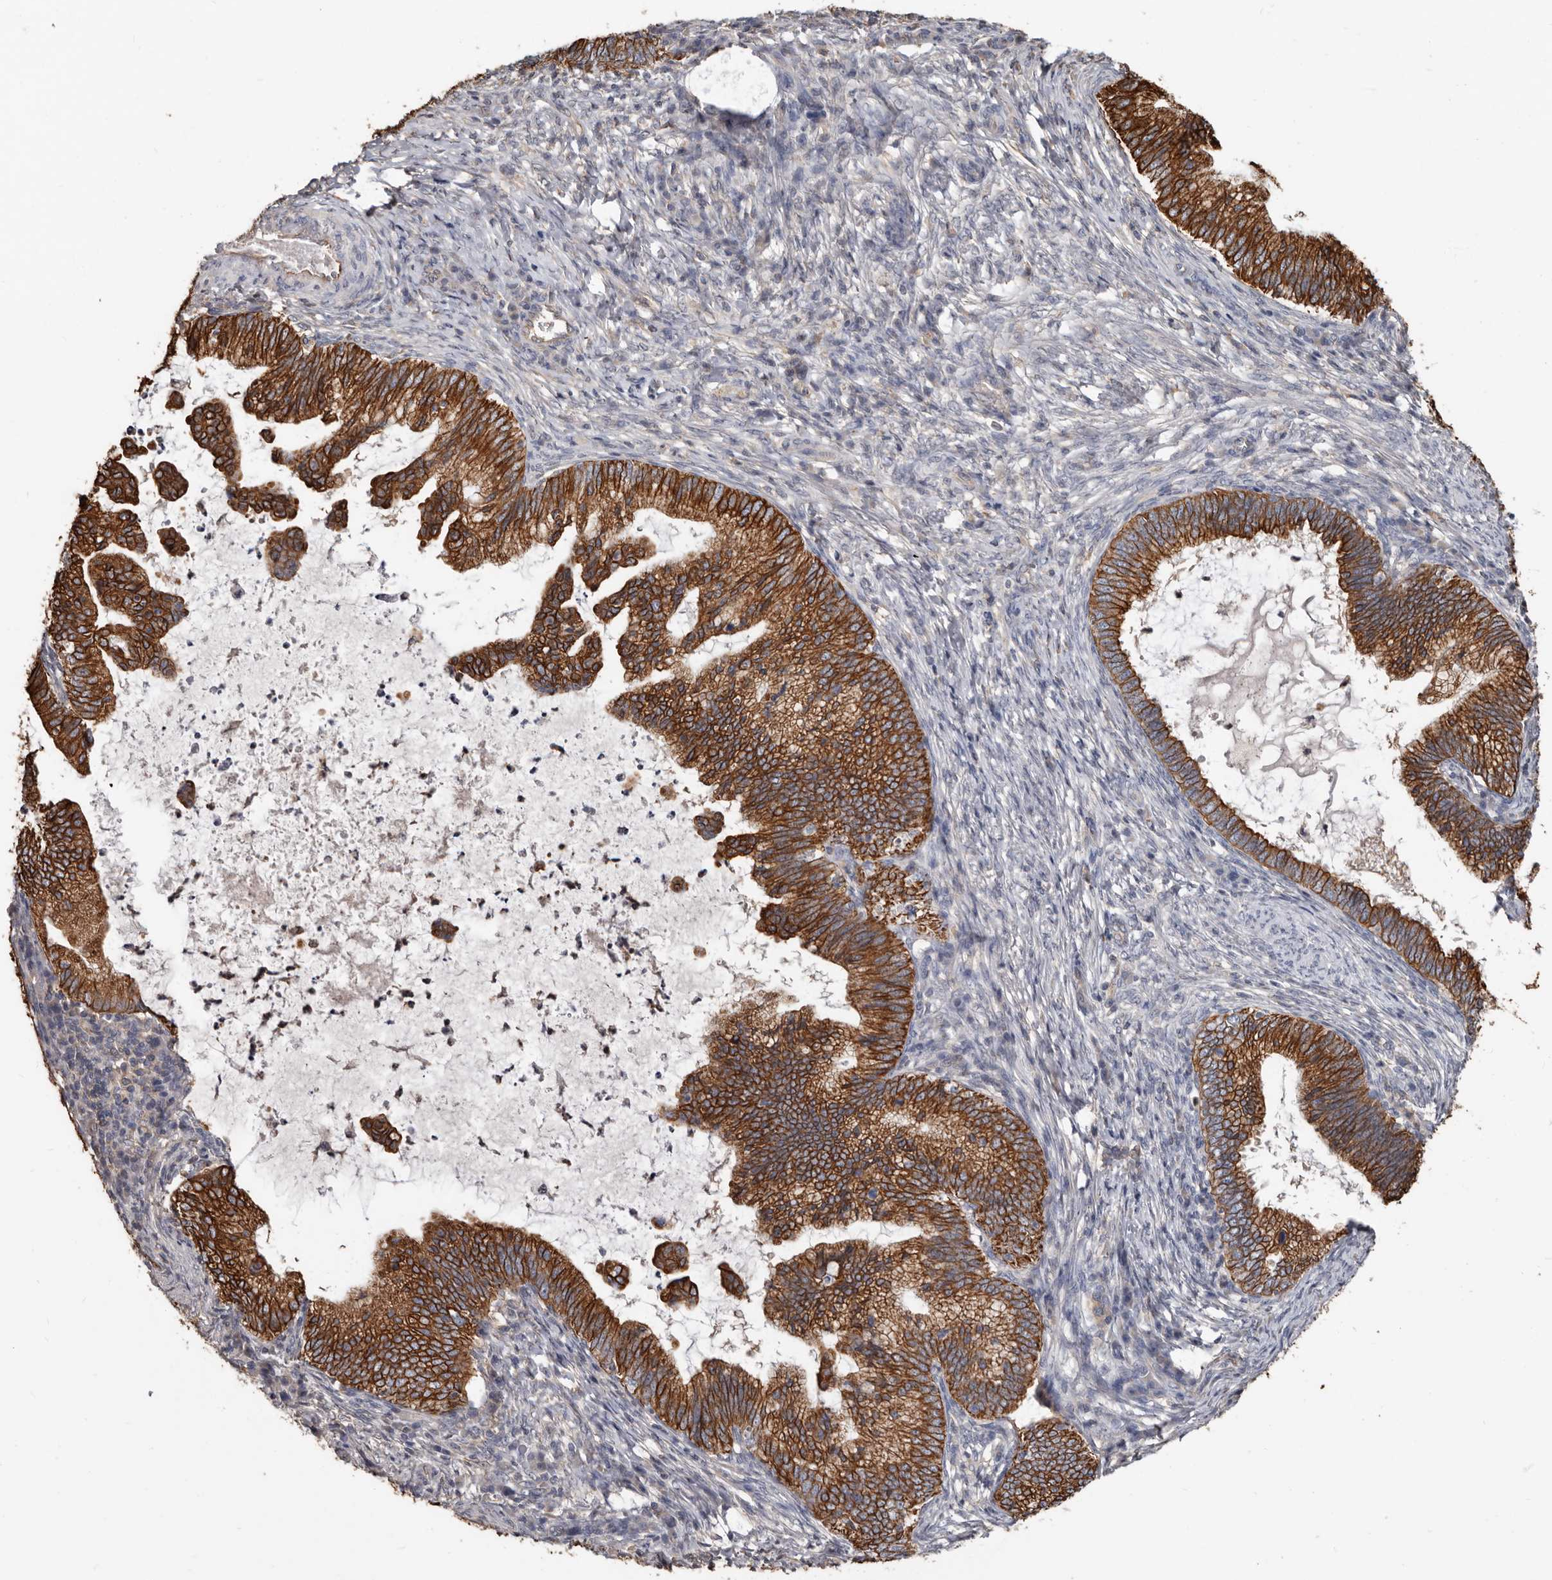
{"staining": {"intensity": "strong", "quantity": ">75%", "location": "cytoplasmic/membranous"}, "tissue": "cervical cancer", "cell_type": "Tumor cells", "image_type": "cancer", "snomed": [{"axis": "morphology", "description": "Adenocarcinoma, NOS"}, {"axis": "topography", "description": "Cervix"}], "caption": "Human adenocarcinoma (cervical) stained with a brown dye reveals strong cytoplasmic/membranous positive staining in approximately >75% of tumor cells.", "gene": "MRPL18", "patient": {"sex": "female", "age": 36}}